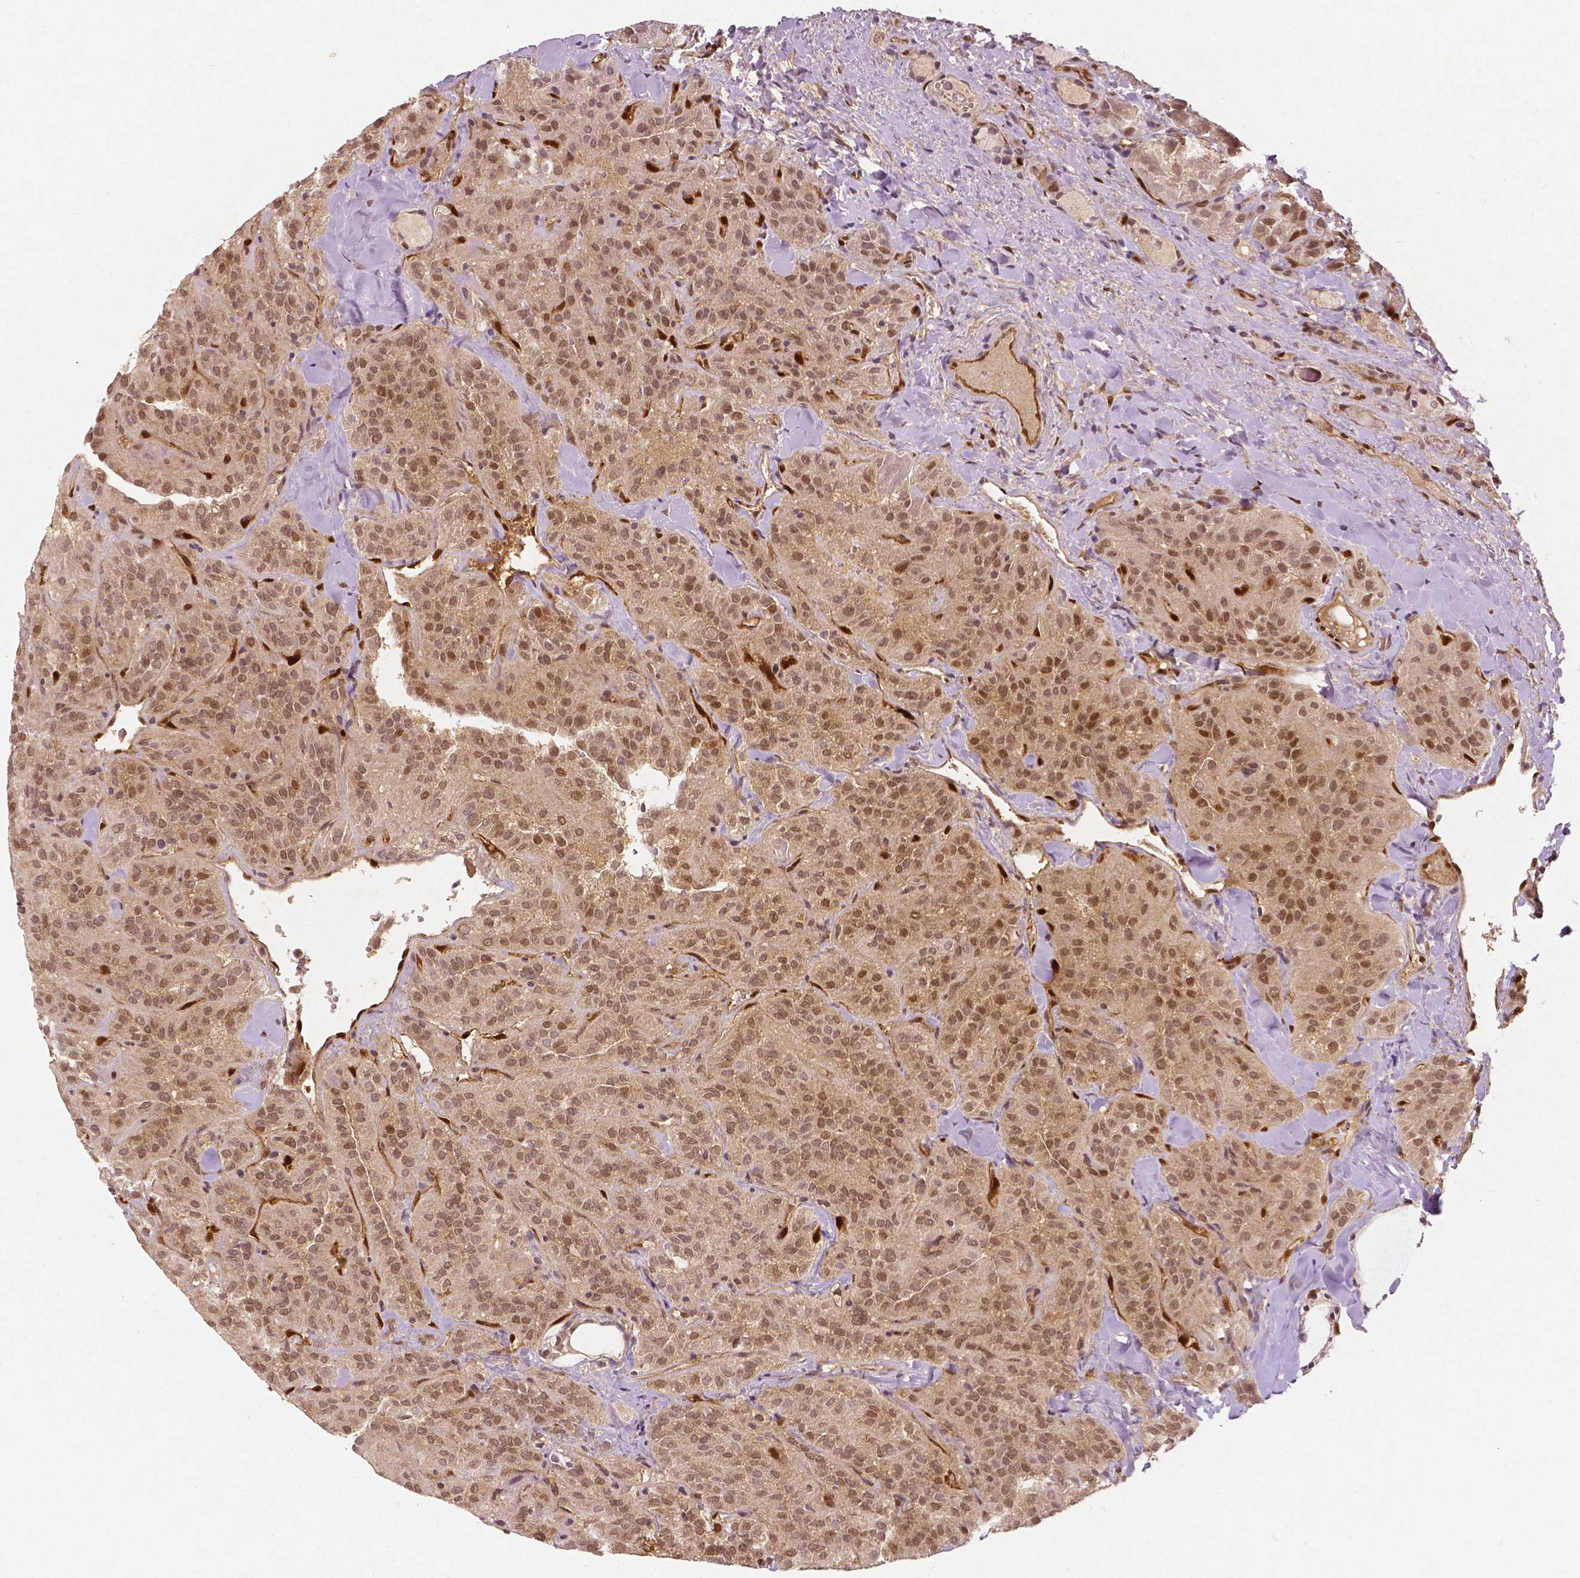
{"staining": {"intensity": "moderate", "quantity": ">75%", "location": "cytoplasmic/membranous,nuclear"}, "tissue": "thyroid cancer", "cell_type": "Tumor cells", "image_type": "cancer", "snomed": [{"axis": "morphology", "description": "Papillary adenocarcinoma, NOS"}, {"axis": "topography", "description": "Thyroid gland"}], "caption": "Thyroid cancer (papillary adenocarcinoma) stained with DAB (3,3'-diaminobenzidine) immunohistochemistry shows medium levels of moderate cytoplasmic/membranous and nuclear staining in approximately >75% of tumor cells.", "gene": "WWTR1", "patient": {"sex": "female", "age": 45}}